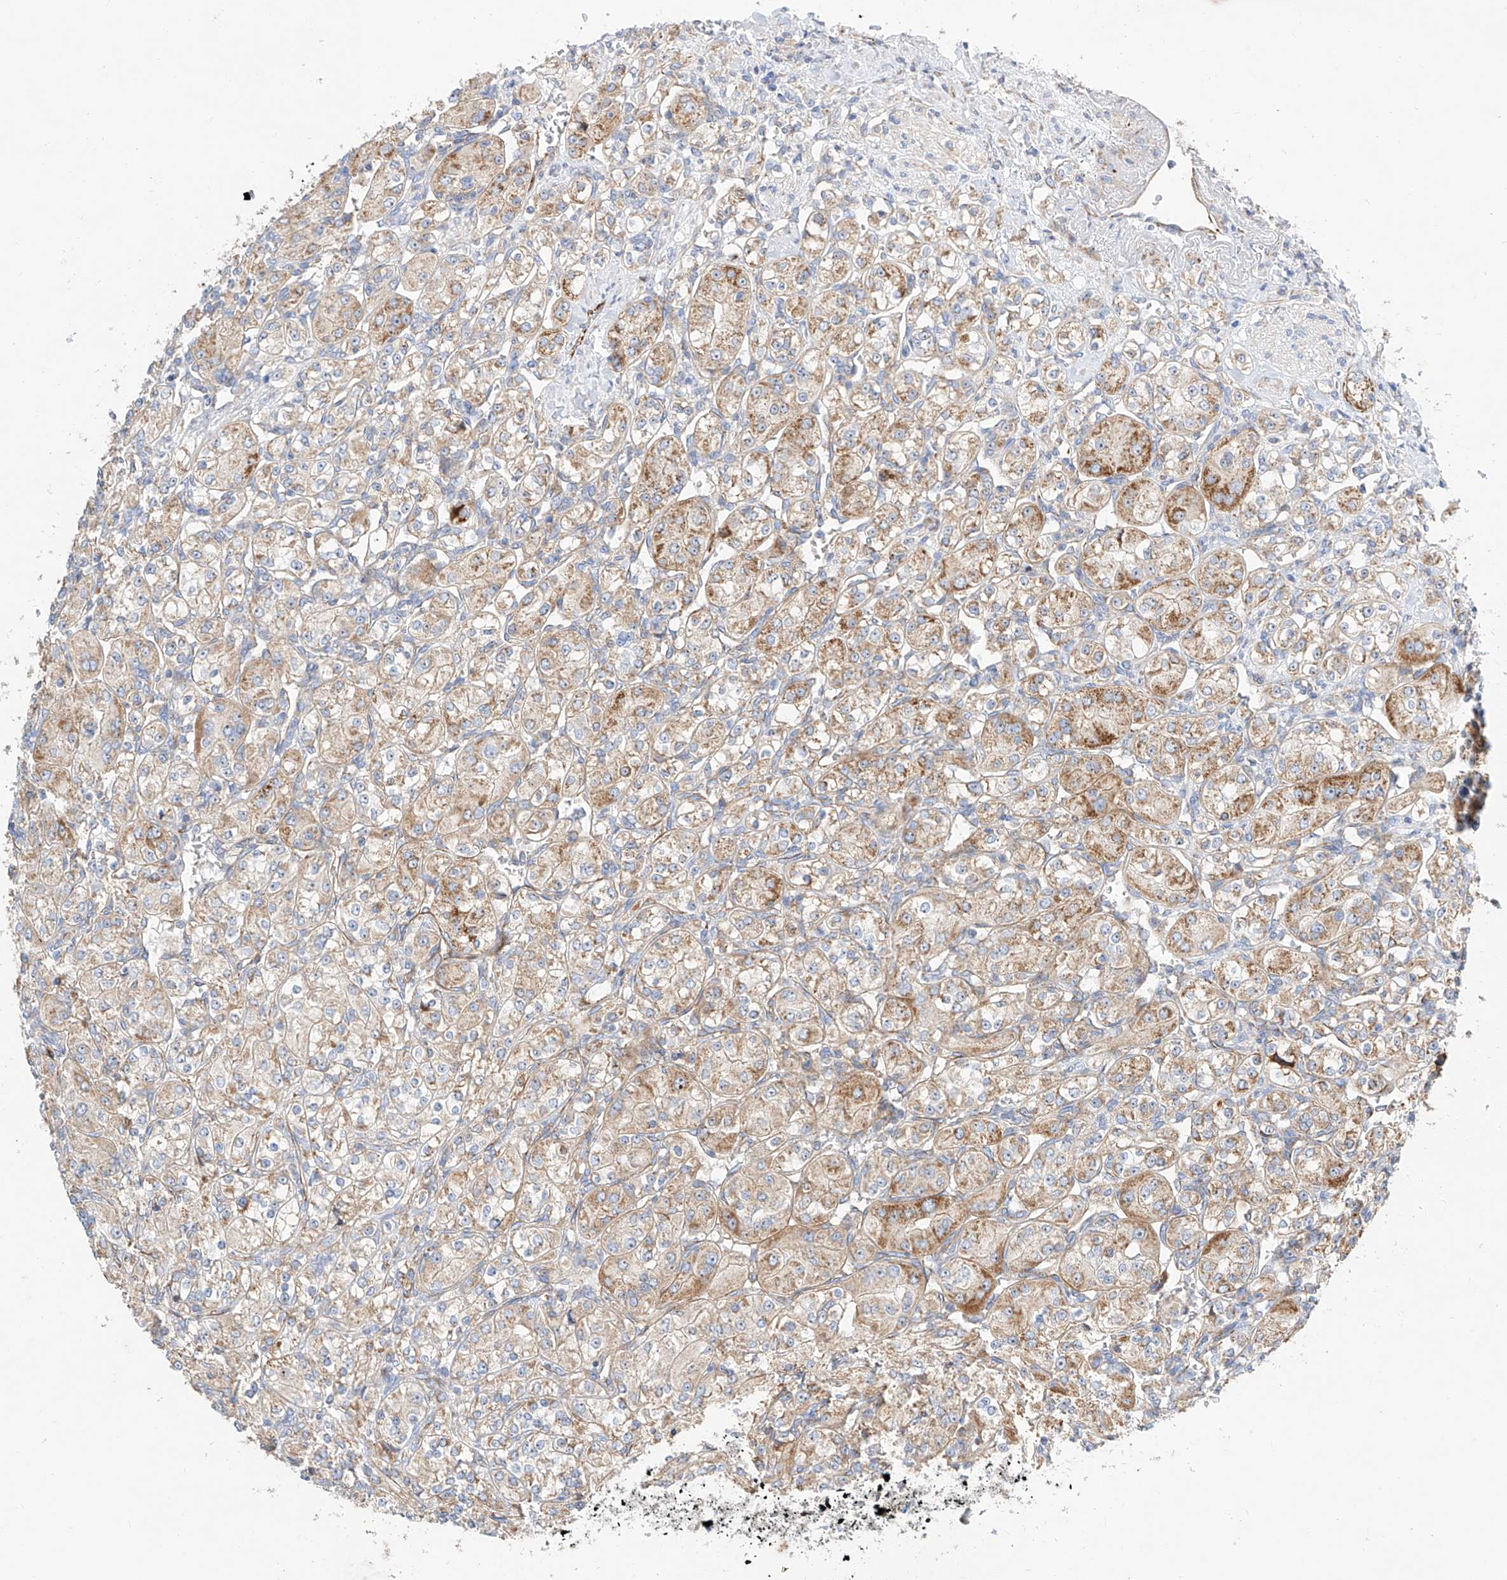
{"staining": {"intensity": "moderate", "quantity": ">75%", "location": "cytoplasmic/membranous"}, "tissue": "renal cancer", "cell_type": "Tumor cells", "image_type": "cancer", "snomed": [{"axis": "morphology", "description": "Adenocarcinoma, NOS"}, {"axis": "topography", "description": "Kidney"}], "caption": "Immunohistochemistry (IHC) (DAB) staining of renal cancer displays moderate cytoplasmic/membranous protein staining in approximately >75% of tumor cells.", "gene": "CST9", "patient": {"sex": "male", "age": 77}}